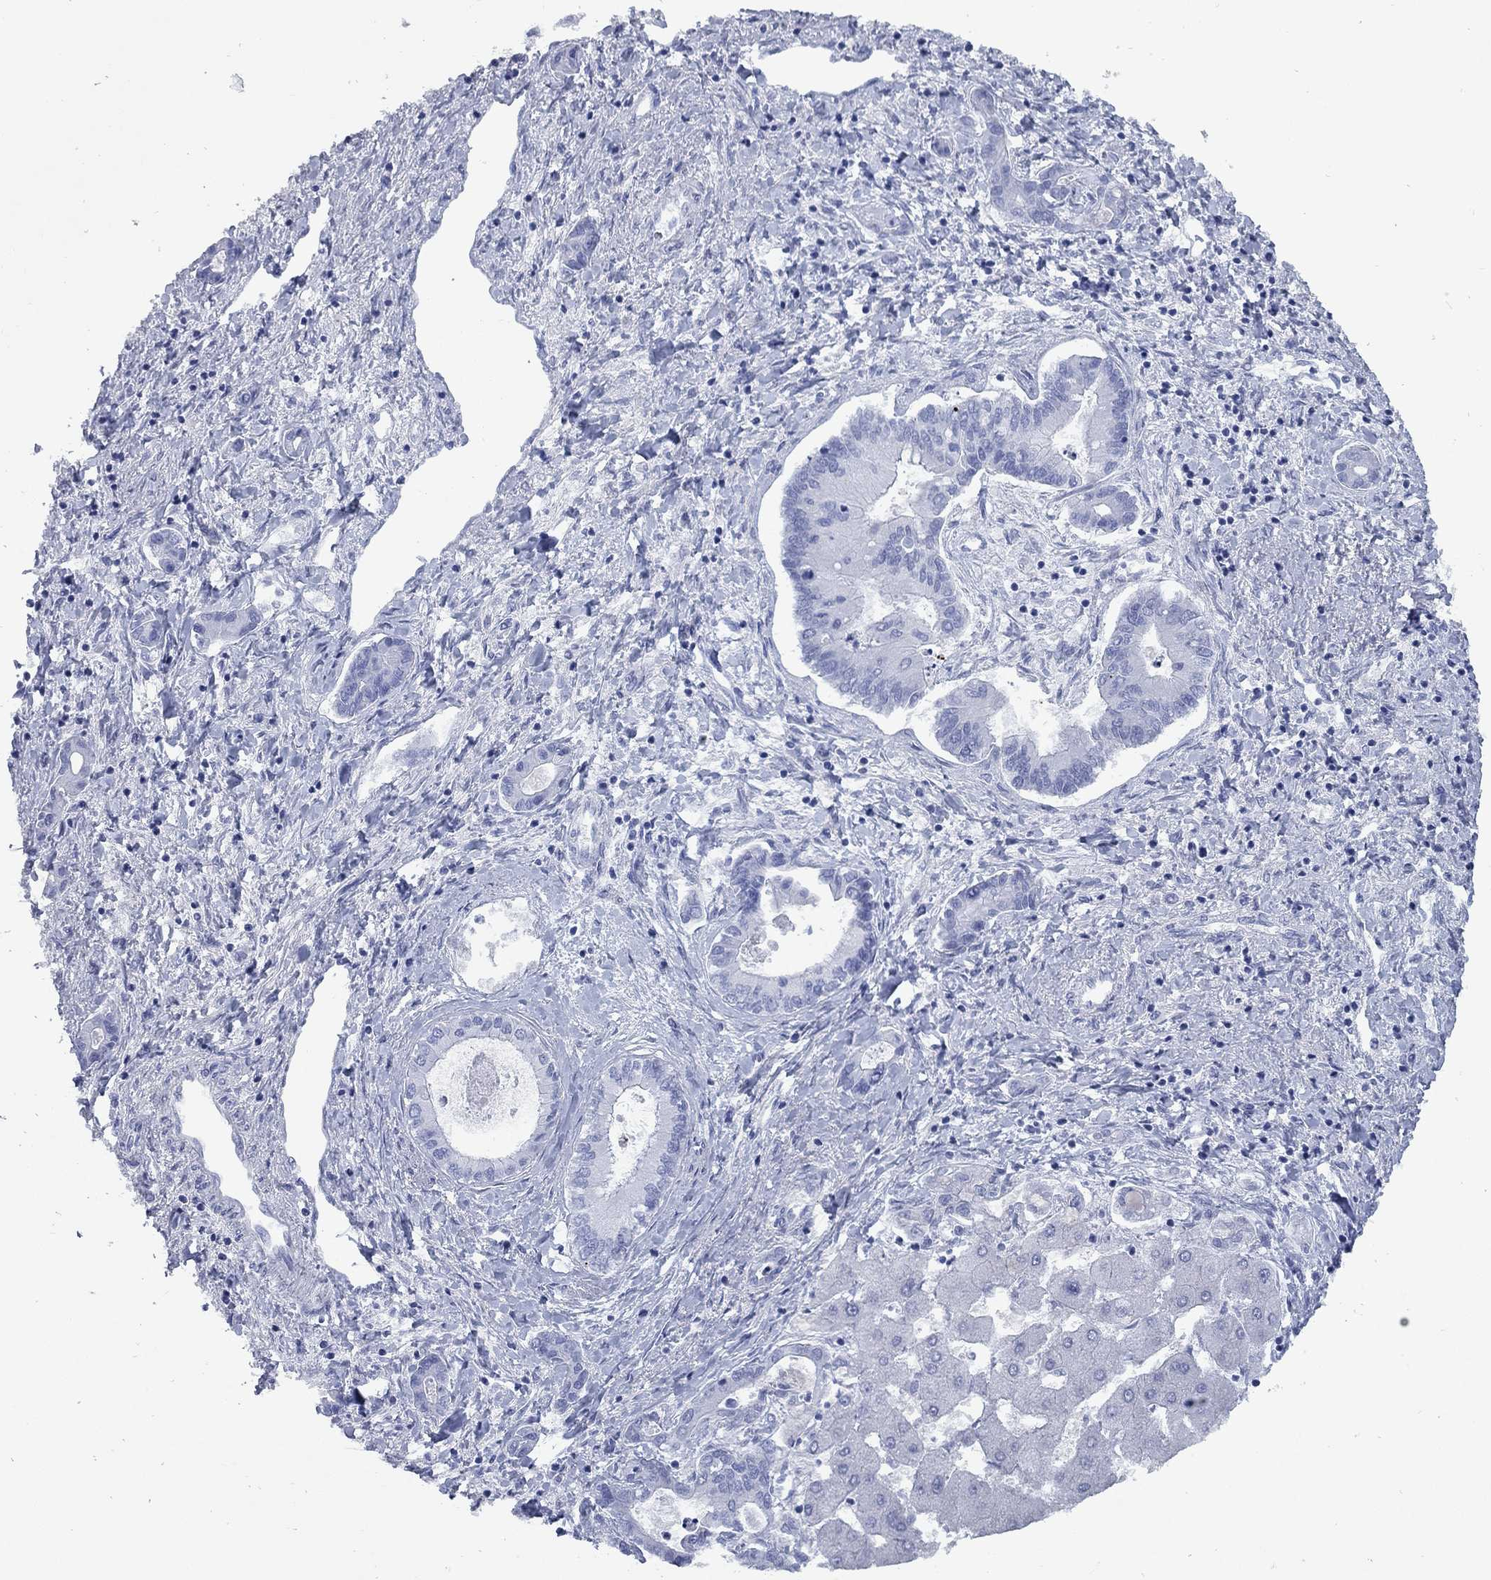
{"staining": {"intensity": "negative", "quantity": "none", "location": "none"}, "tissue": "liver cancer", "cell_type": "Tumor cells", "image_type": "cancer", "snomed": [{"axis": "morphology", "description": "Cholangiocarcinoma"}, {"axis": "topography", "description": "Liver"}], "caption": "Immunohistochemistry photomicrograph of neoplastic tissue: liver cancer (cholangiocarcinoma) stained with DAB (3,3'-diaminobenzidine) shows no significant protein positivity in tumor cells.", "gene": "CCNA1", "patient": {"sex": "male", "age": 66}}